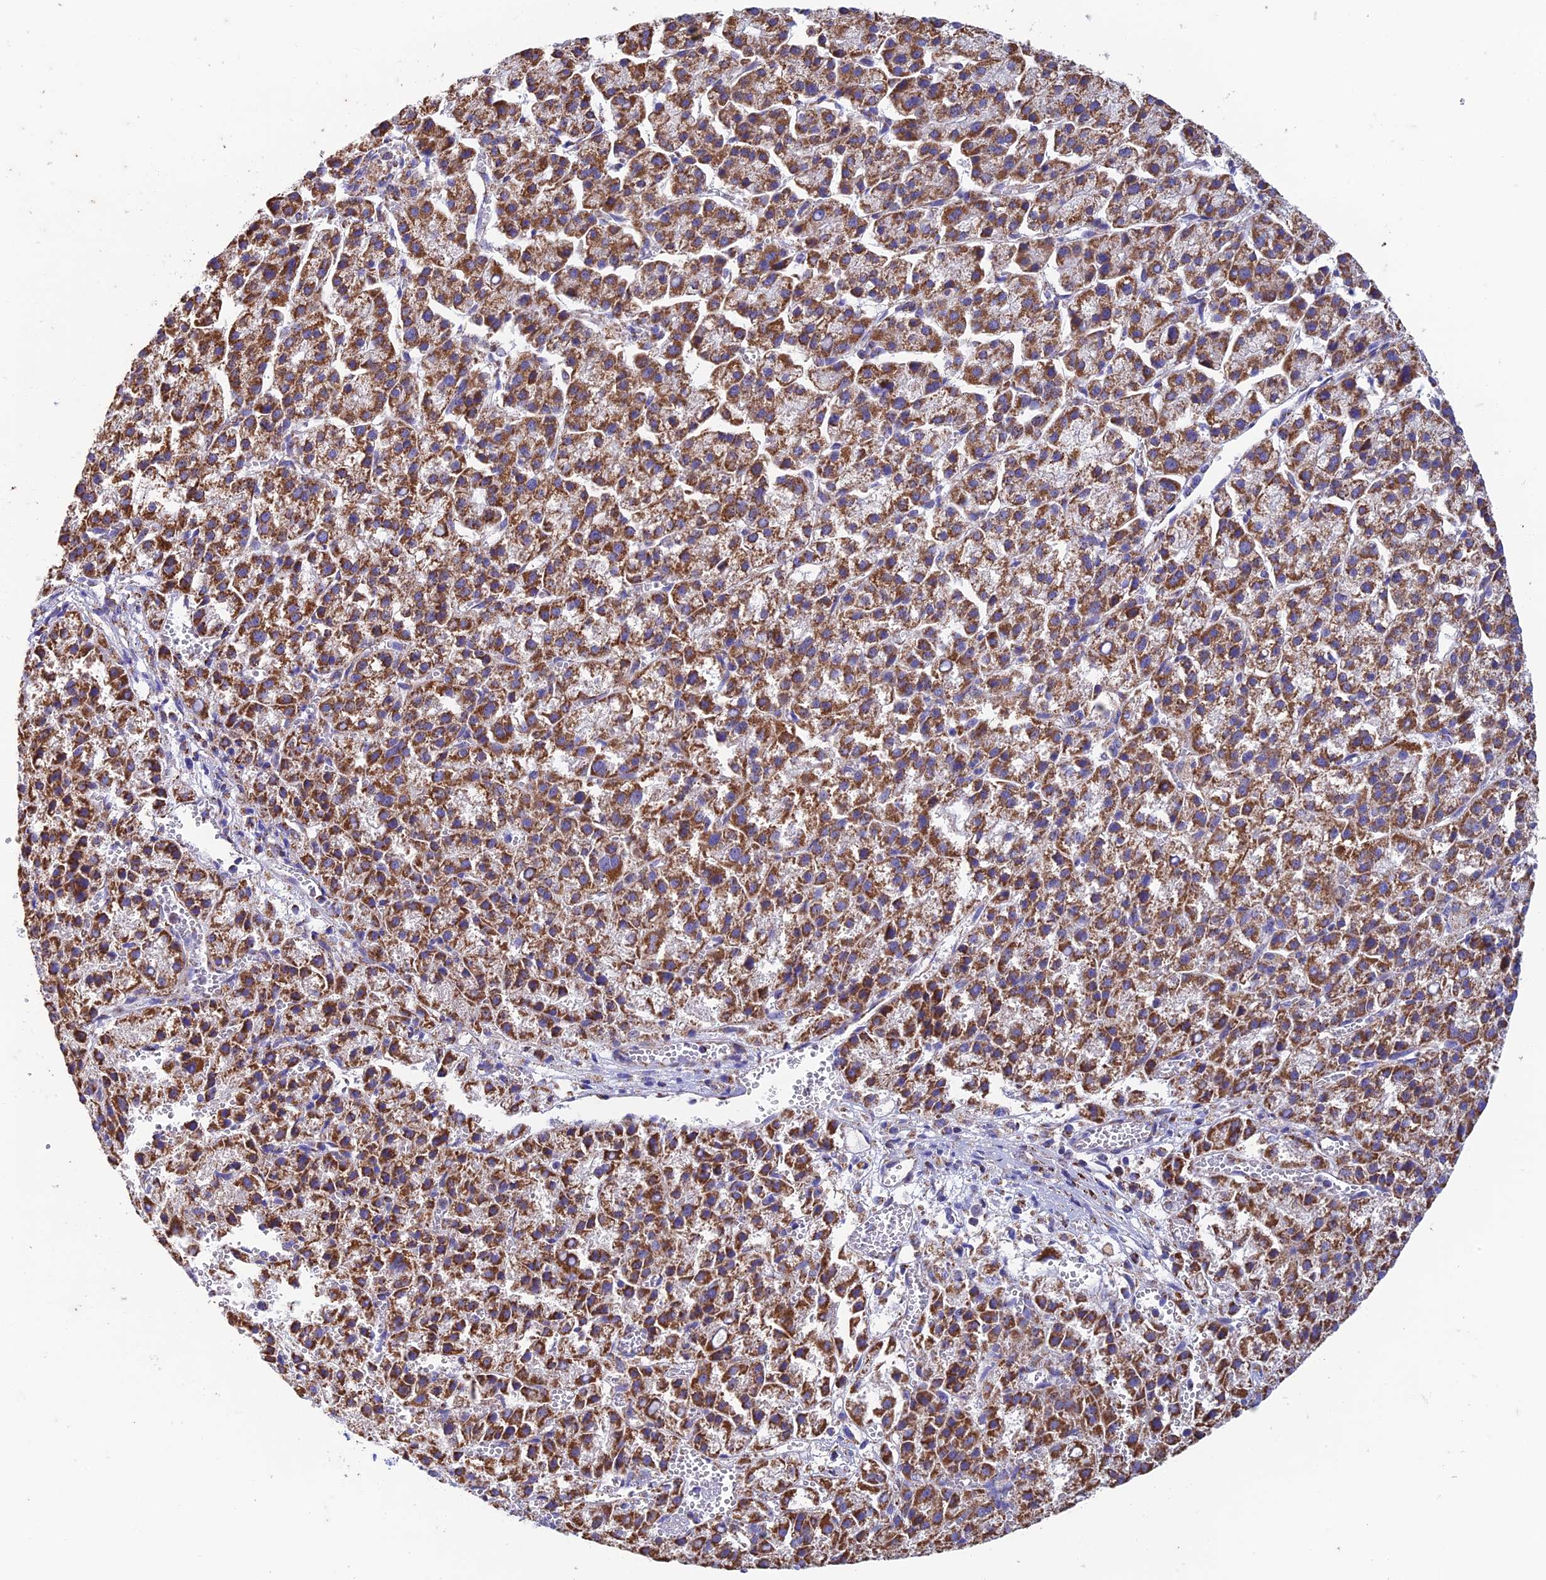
{"staining": {"intensity": "strong", "quantity": ">75%", "location": "cytoplasmic/membranous"}, "tissue": "liver cancer", "cell_type": "Tumor cells", "image_type": "cancer", "snomed": [{"axis": "morphology", "description": "Carcinoma, Hepatocellular, NOS"}, {"axis": "topography", "description": "Liver"}], "caption": "Human liver cancer stained for a protein (brown) shows strong cytoplasmic/membranous positive staining in about >75% of tumor cells.", "gene": "ZNF181", "patient": {"sex": "female", "age": 58}}